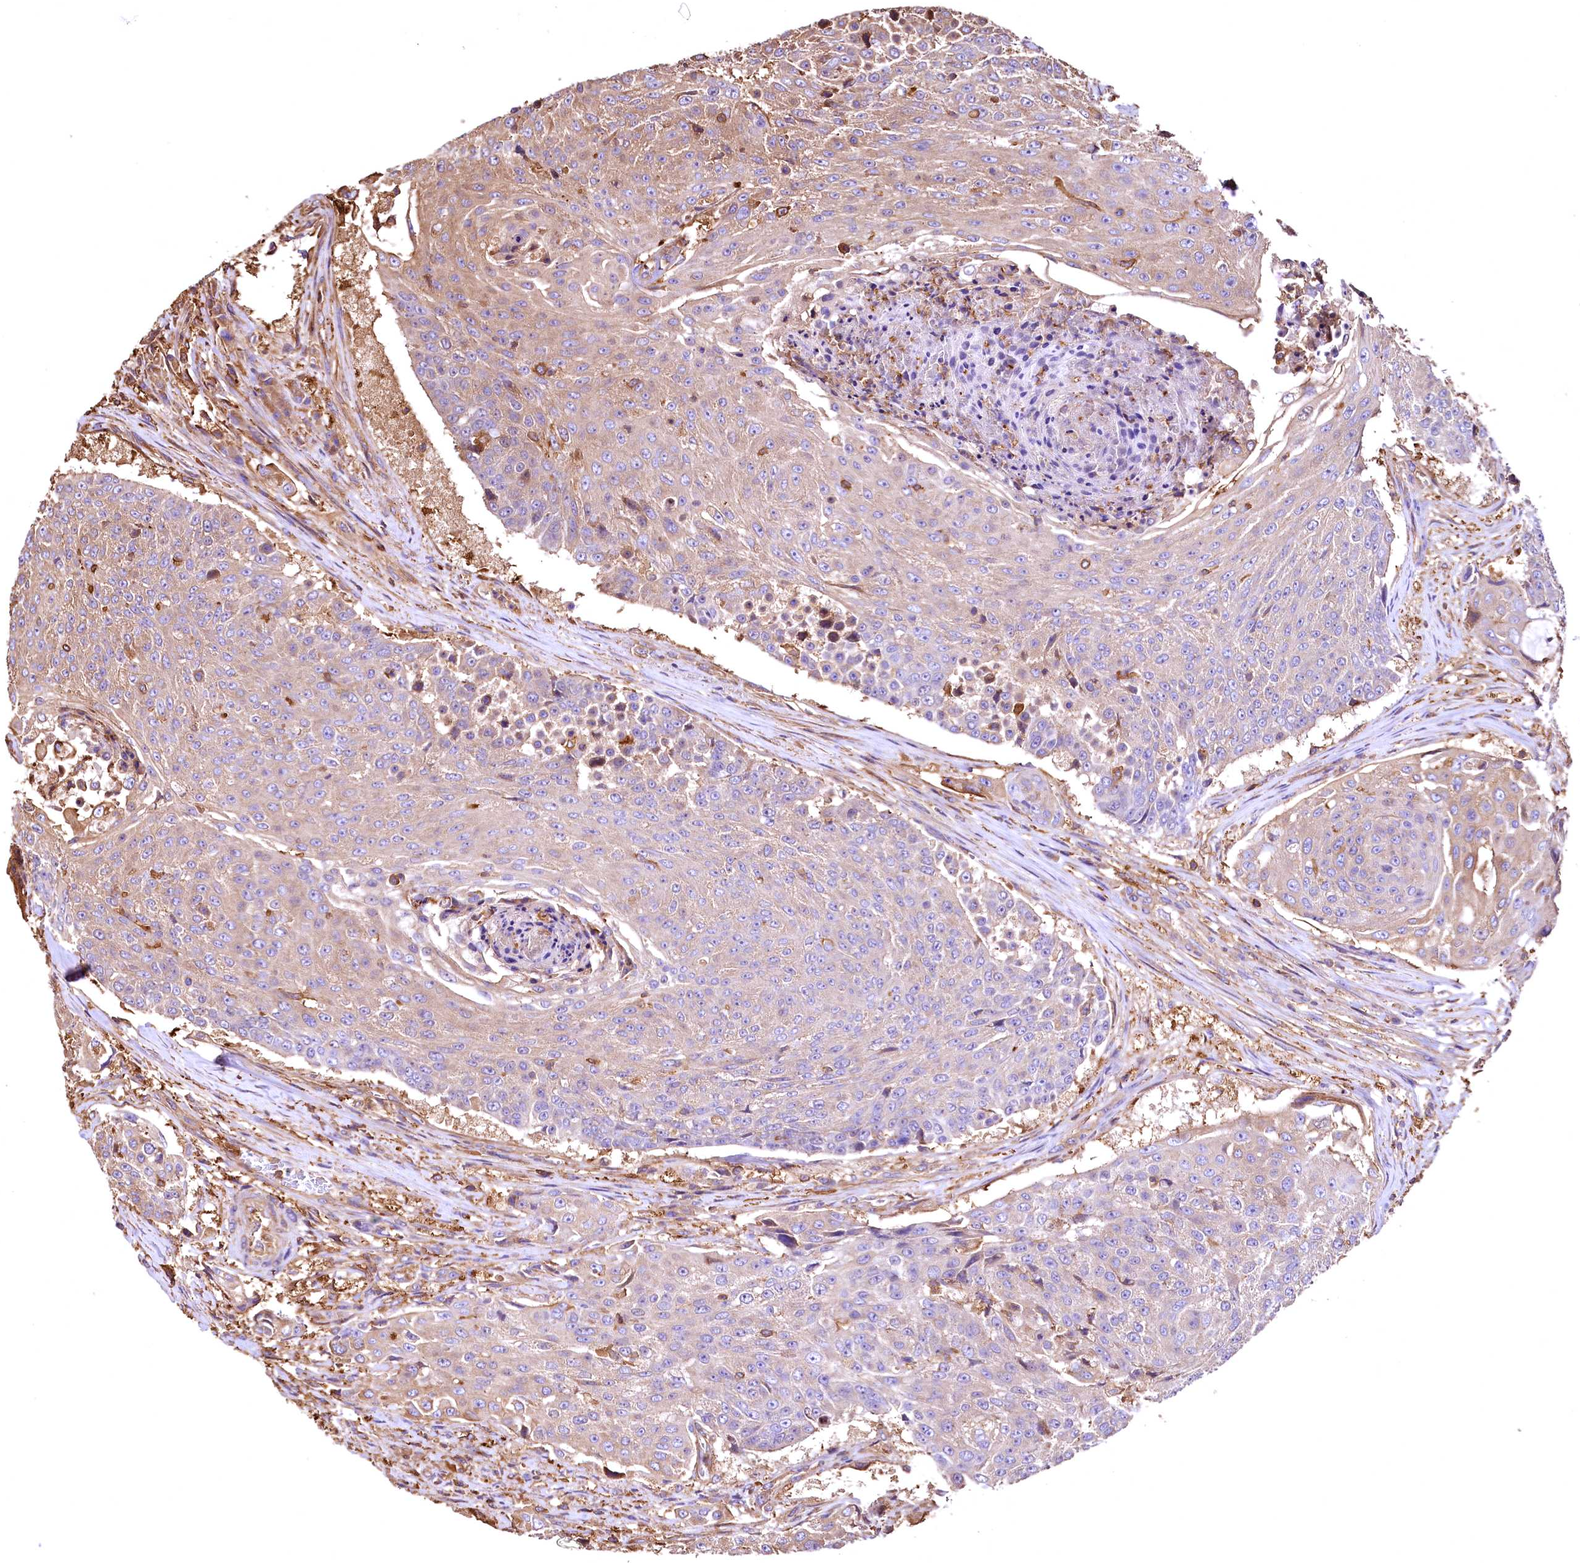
{"staining": {"intensity": "moderate", "quantity": "<25%", "location": "cytoplasmic/membranous"}, "tissue": "urothelial cancer", "cell_type": "Tumor cells", "image_type": "cancer", "snomed": [{"axis": "morphology", "description": "Urothelial carcinoma, High grade"}, {"axis": "topography", "description": "Urinary bladder"}], "caption": "Immunohistochemical staining of human urothelial cancer reveals low levels of moderate cytoplasmic/membranous protein staining in approximately <25% of tumor cells.", "gene": "RARS2", "patient": {"sex": "female", "age": 63}}